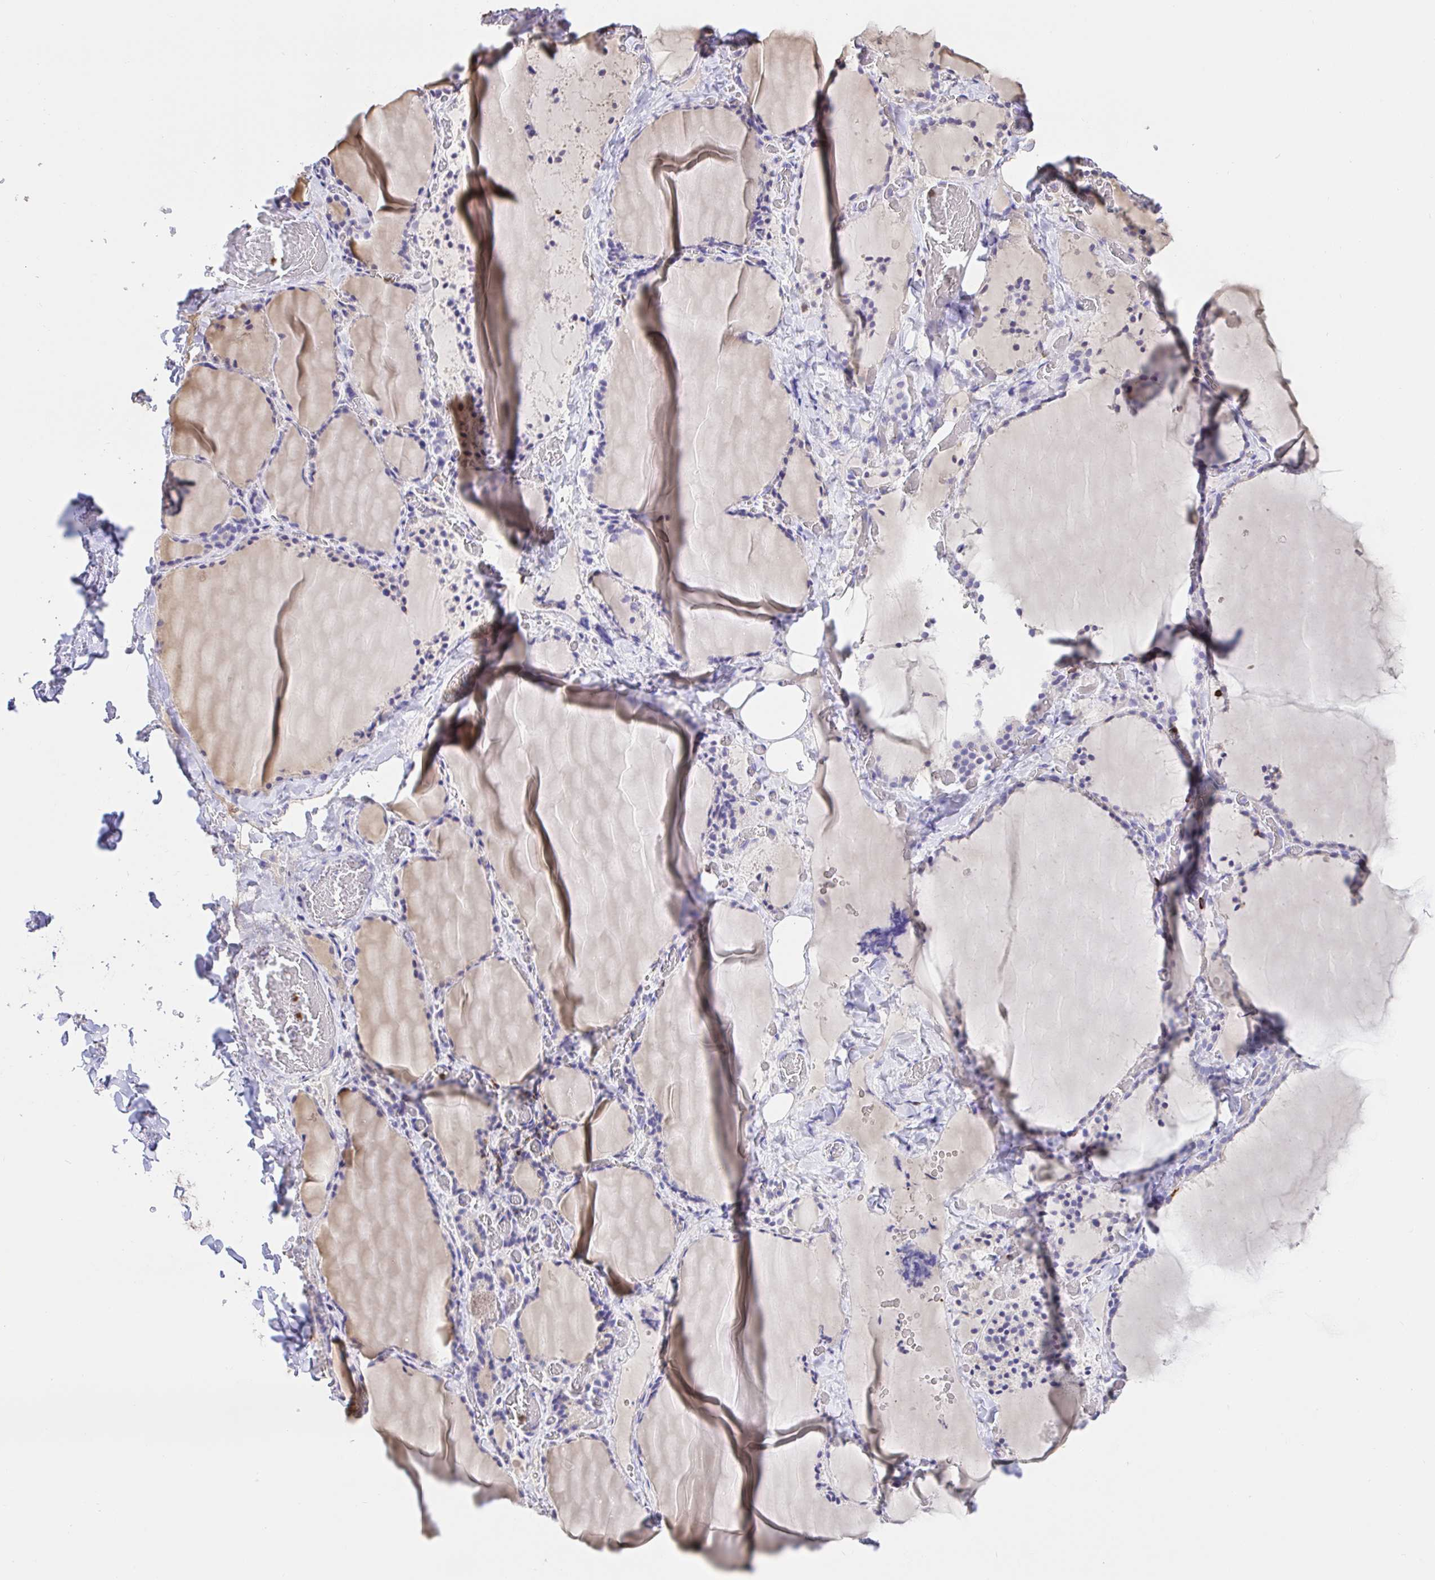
{"staining": {"intensity": "negative", "quantity": "none", "location": "none"}, "tissue": "thyroid gland", "cell_type": "Glandular cells", "image_type": "normal", "snomed": [{"axis": "morphology", "description": "Normal tissue, NOS"}, {"axis": "topography", "description": "Thyroid gland"}], "caption": "A high-resolution photomicrograph shows immunohistochemistry staining of benign thyroid gland, which demonstrates no significant expression in glandular cells. Nuclei are stained in blue.", "gene": "SKAP1", "patient": {"sex": "female", "age": 22}}